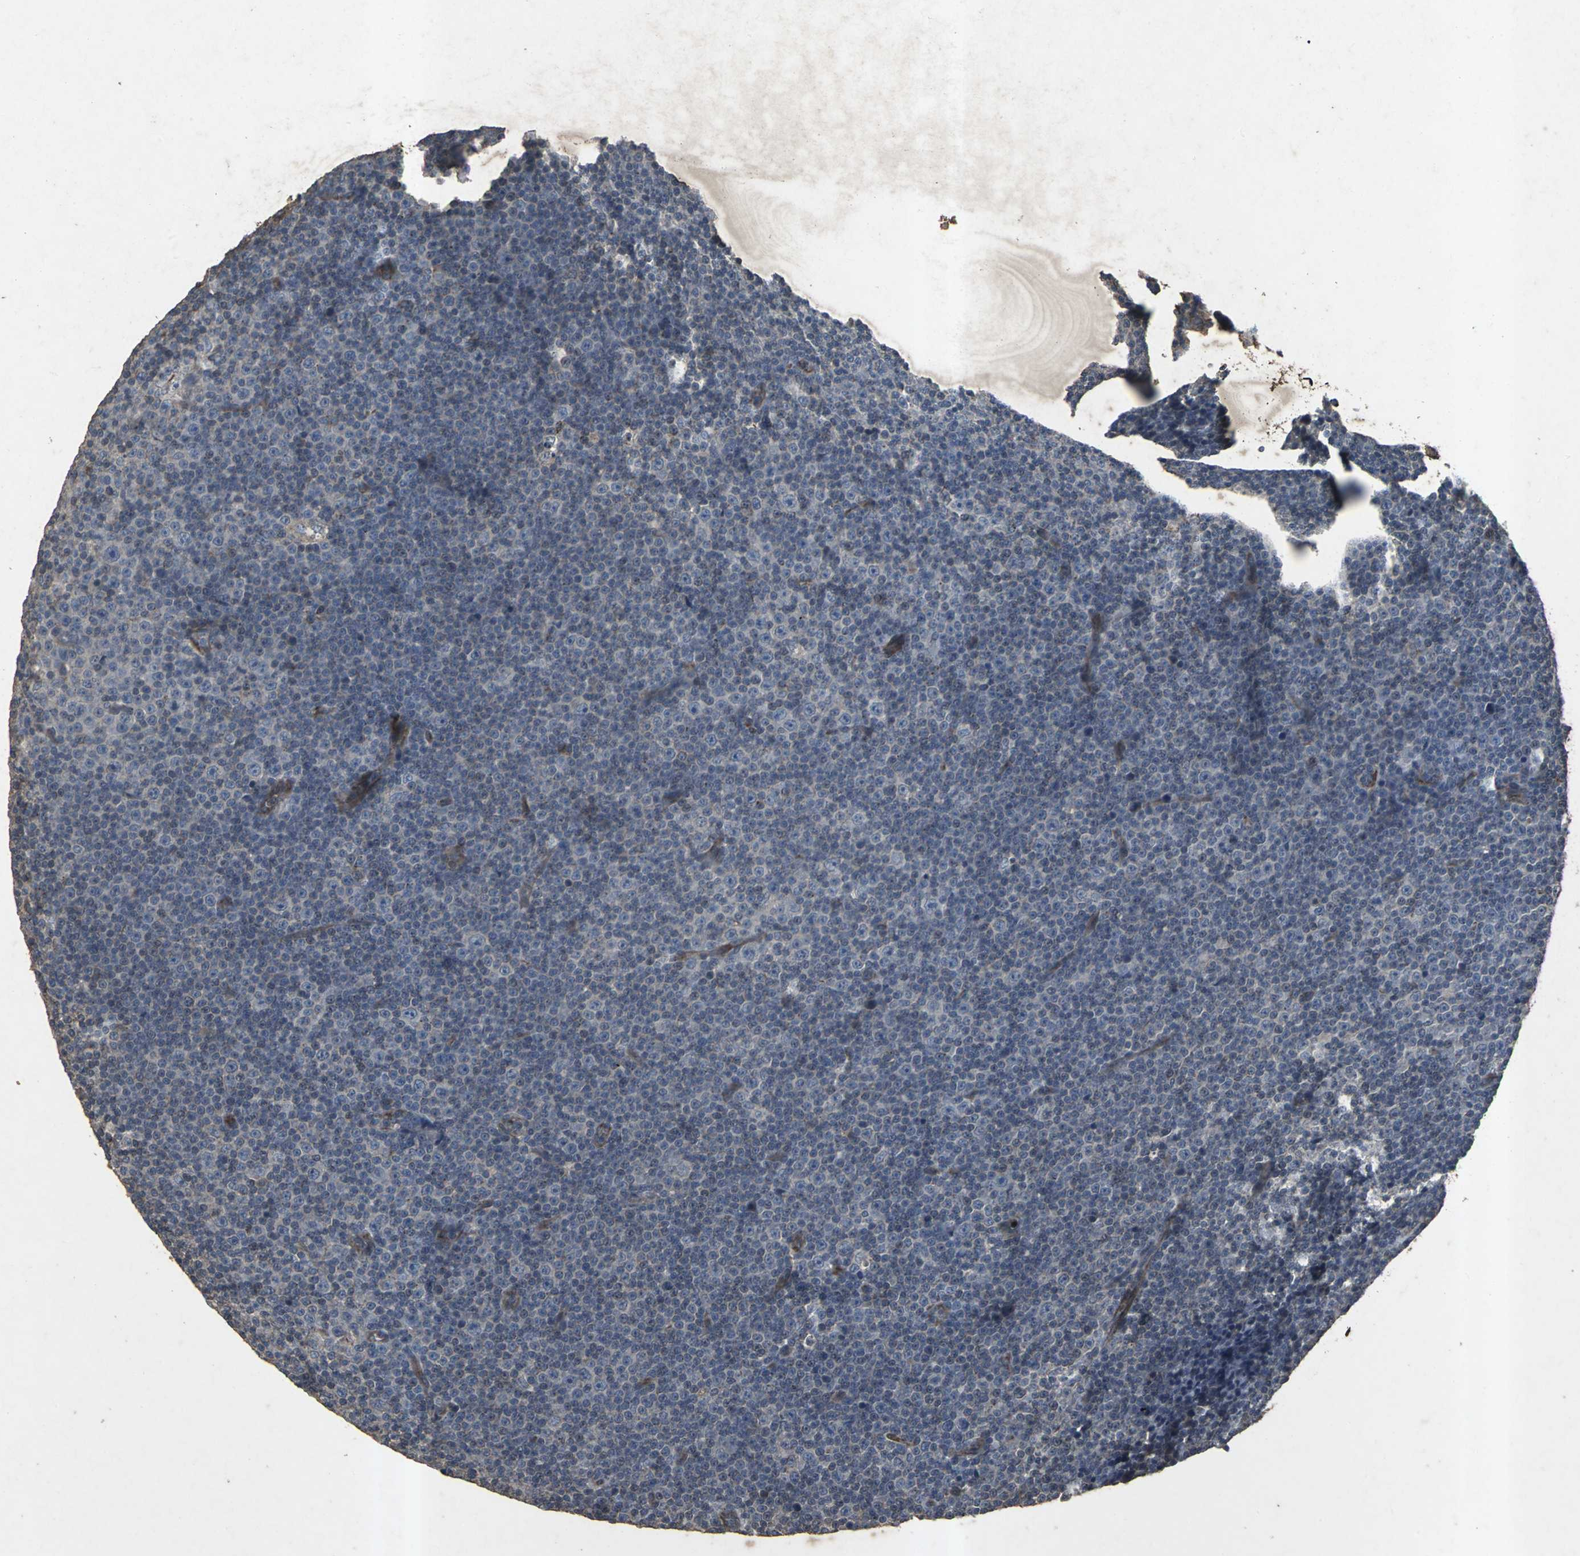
{"staining": {"intensity": "weak", "quantity": "25%-75%", "location": "cytoplasmic/membranous"}, "tissue": "lymphoma", "cell_type": "Tumor cells", "image_type": "cancer", "snomed": [{"axis": "morphology", "description": "Malignant lymphoma, non-Hodgkin's type, Low grade"}, {"axis": "topography", "description": "Lymph node"}], "caption": "Immunohistochemistry histopathology image of human lymphoma stained for a protein (brown), which reveals low levels of weak cytoplasmic/membranous positivity in approximately 25%-75% of tumor cells.", "gene": "CCR9", "patient": {"sex": "female", "age": 67}}